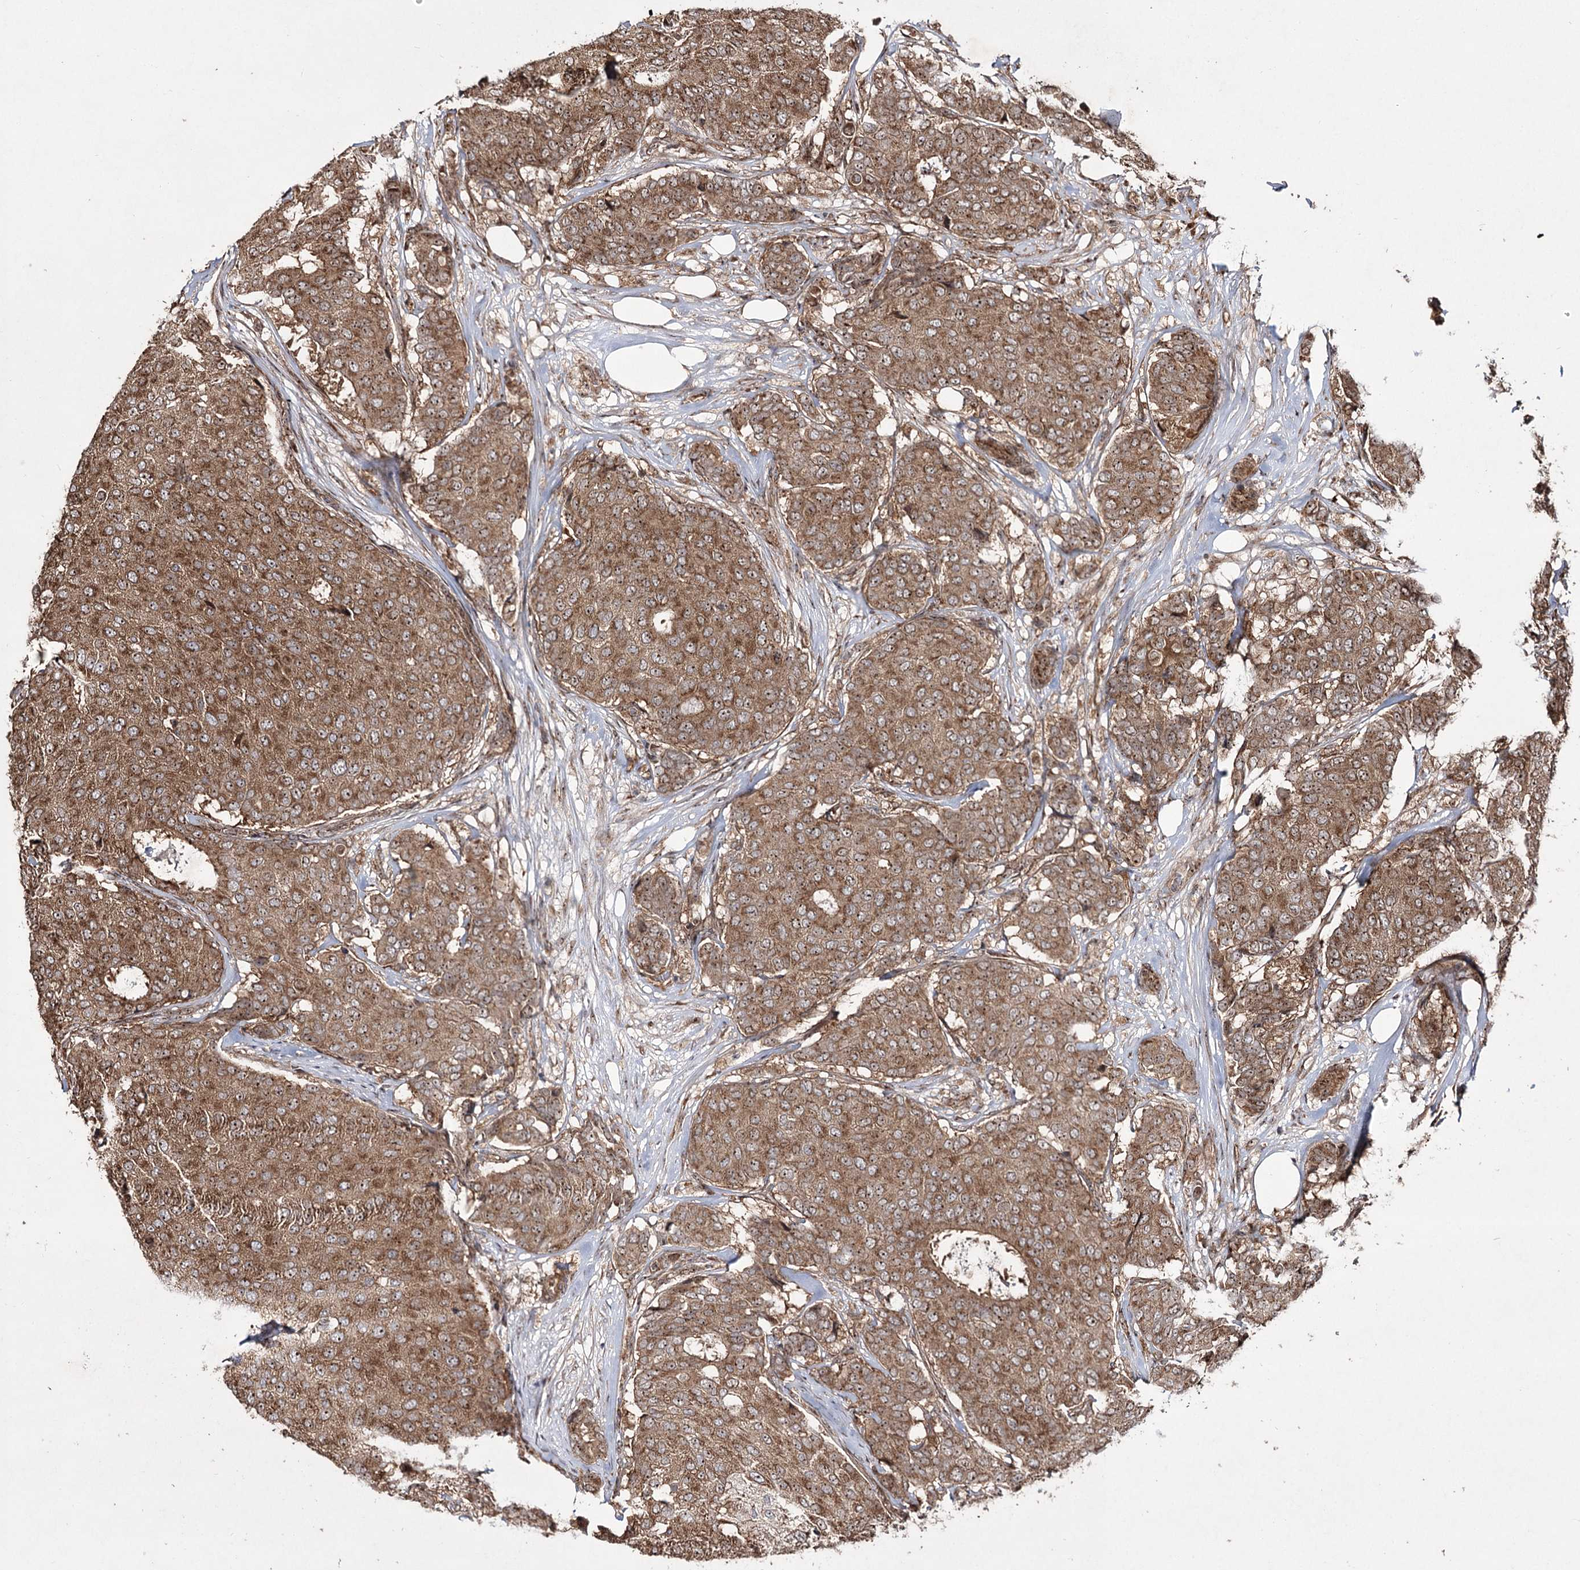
{"staining": {"intensity": "moderate", "quantity": ">75%", "location": "cytoplasmic/membranous,nuclear"}, "tissue": "breast cancer", "cell_type": "Tumor cells", "image_type": "cancer", "snomed": [{"axis": "morphology", "description": "Duct carcinoma"}, {"axis": "topography", "description": "Breast"}], "caption": "Breast cancer was stained to show a protein in brown. There is medium levels of moderate cytoplasmic/membranous and nuclear expression in about >75% of tumor cells. The staining was performed using DAB (3,3'-diaminobenzidine), with brown indicating positive protein expression. Nuclei are stained blue with hematoxylin.", "gene": "SERINC5", "patient": {"sex": "female", "age": 75}}